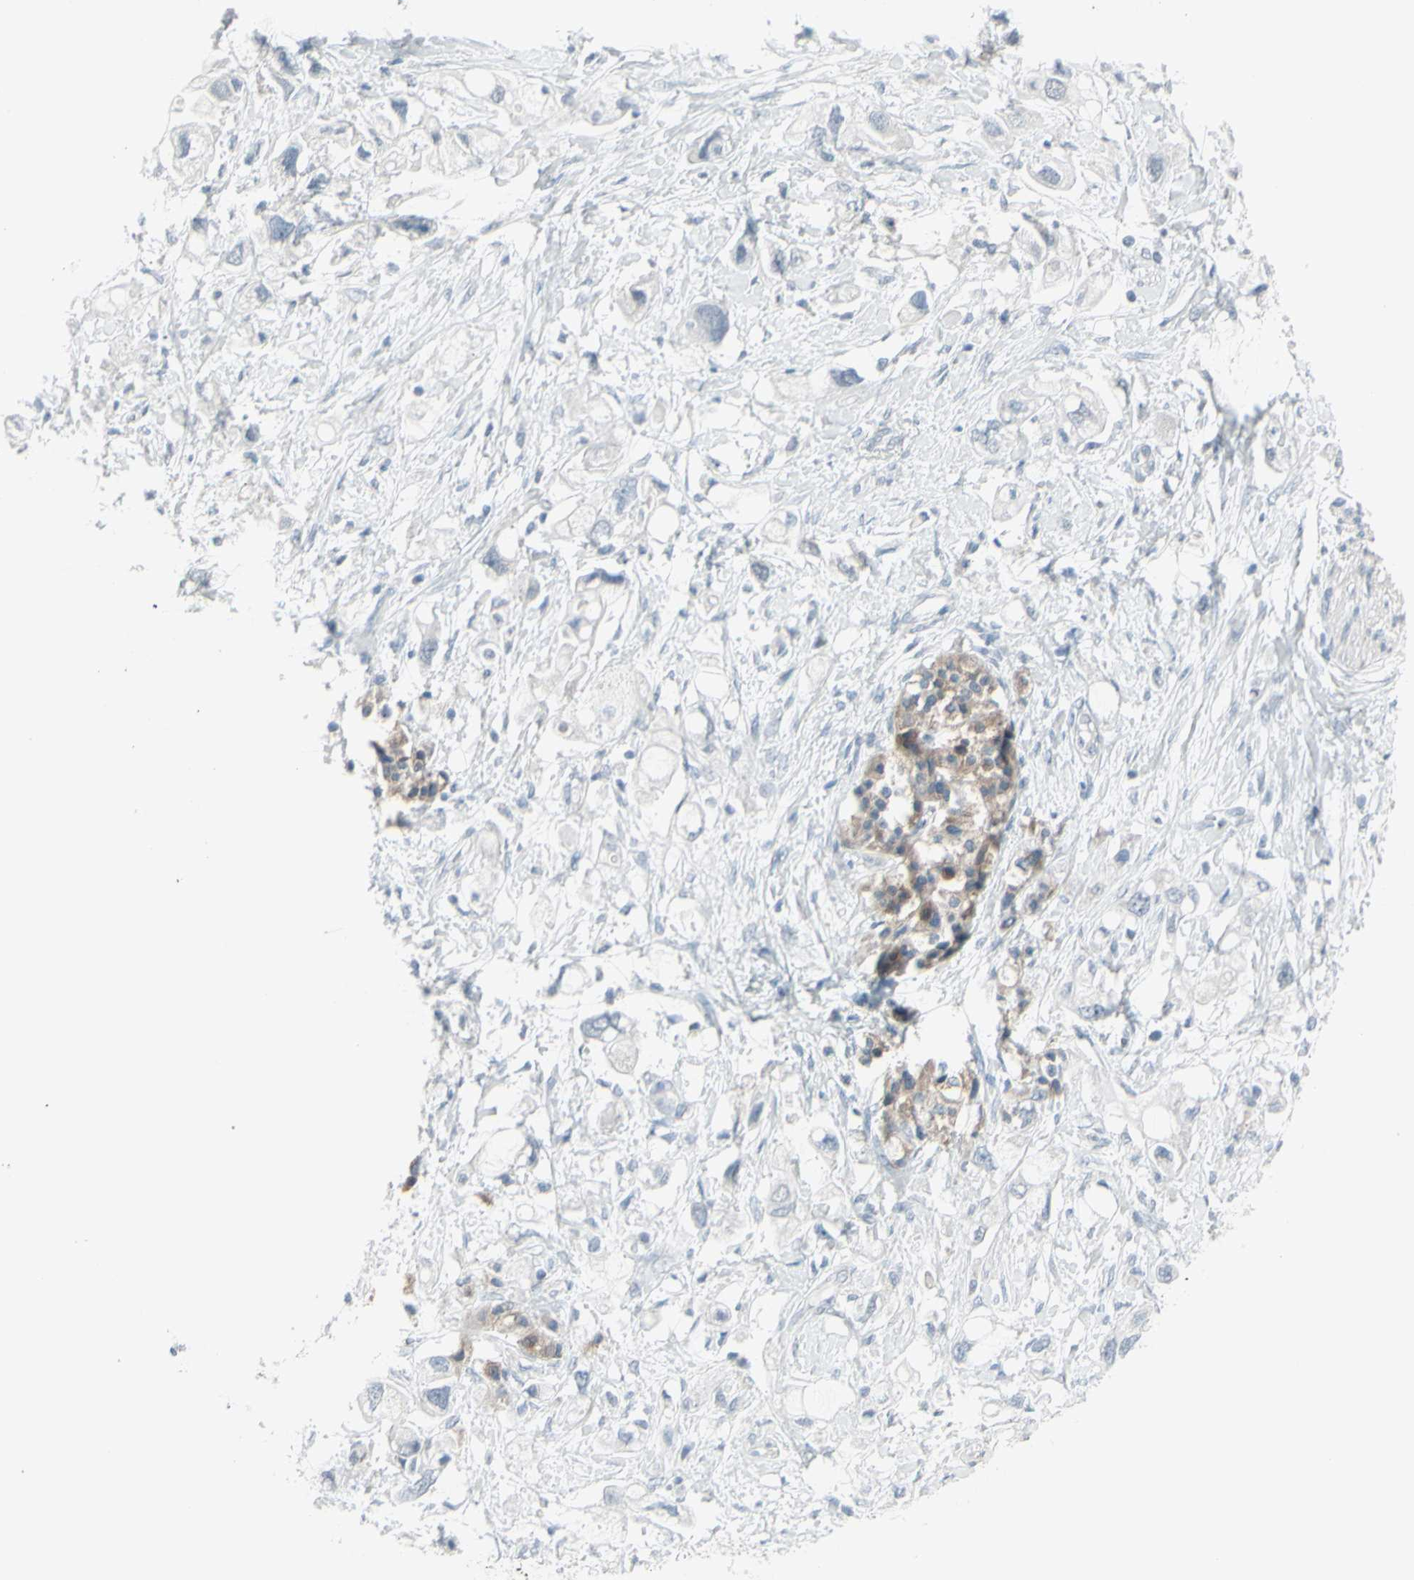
{"staining": {"intensity": "weak", "quantity": "<25%", "location": "cytoplasmic/membranous"}, "tissue": "pancreatic cancer", "cell_type": "Tumor cells", "image_type": "cancer", "snomed": [{"axis": "morphology", "description": "Adenocarcinoma, NOS"}, {"axis": "topography", "description": "Pancreas"}], "caption": "The histopathology image exhibits no significant expression in tumor cells of pancreatic cancer. (Brightfield microscopy of DAB (3,3'-diaminobenzidine) IHC at high magnification).", "gene": "RAB3A", "patient": {"sex": "female", "age": 56}}